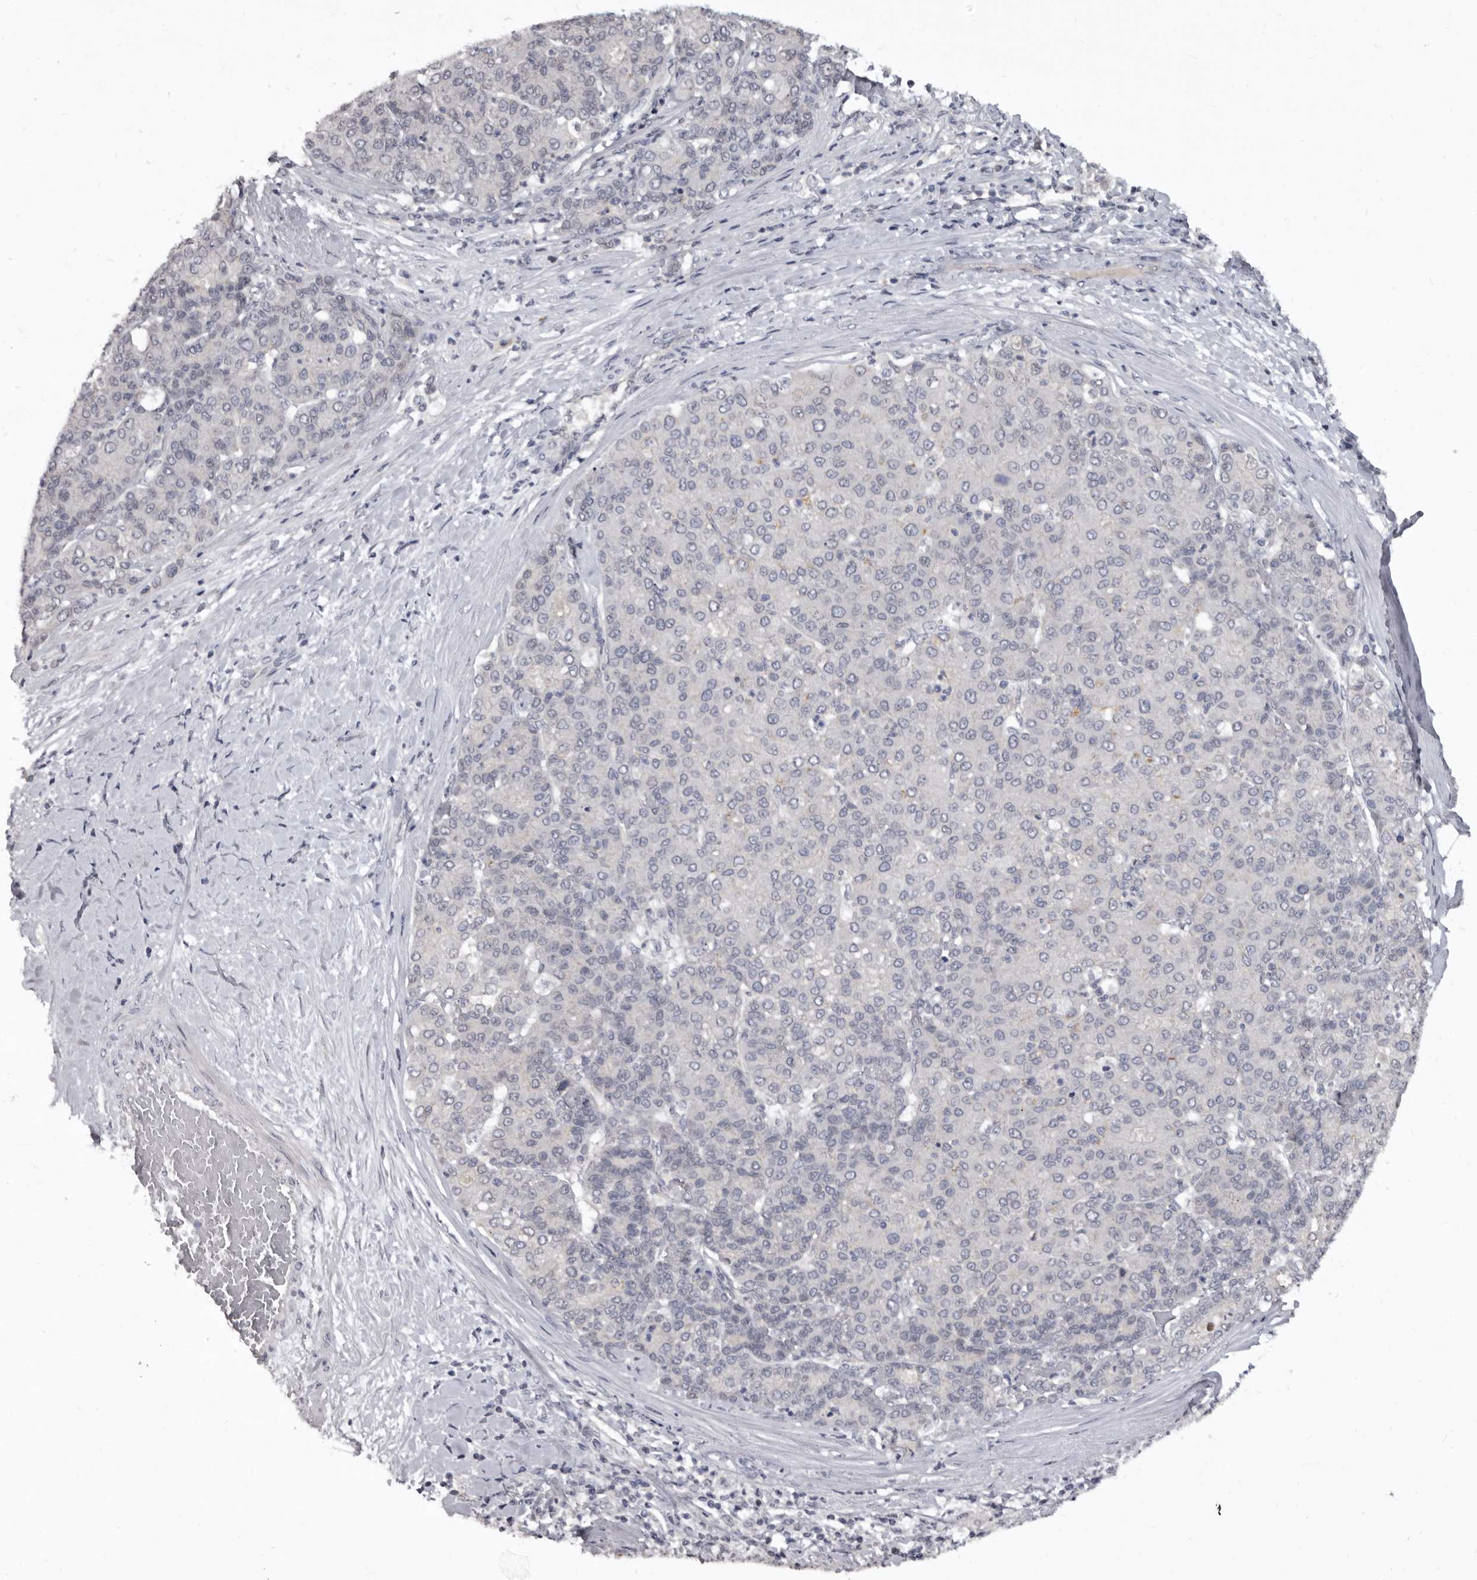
{"staining": {"intensity": "negative", "quantity": "none", "location": "none"}, "tissue": "liver cancer", "cell_type": "Tumor cells", "image_type": "cancer", "snomed": [{"axis": "morphology", "description": "Carcinoma, Hepatocellular, NOS"}, {"axis": "topography", "description": "Liver"}], "caption": "IHC of liver hepatocellular carcinoma demonstrates no positivity in tumor cells.", "gene": "SULT1E1", "patient": {"sex": "male", "age": 65}}